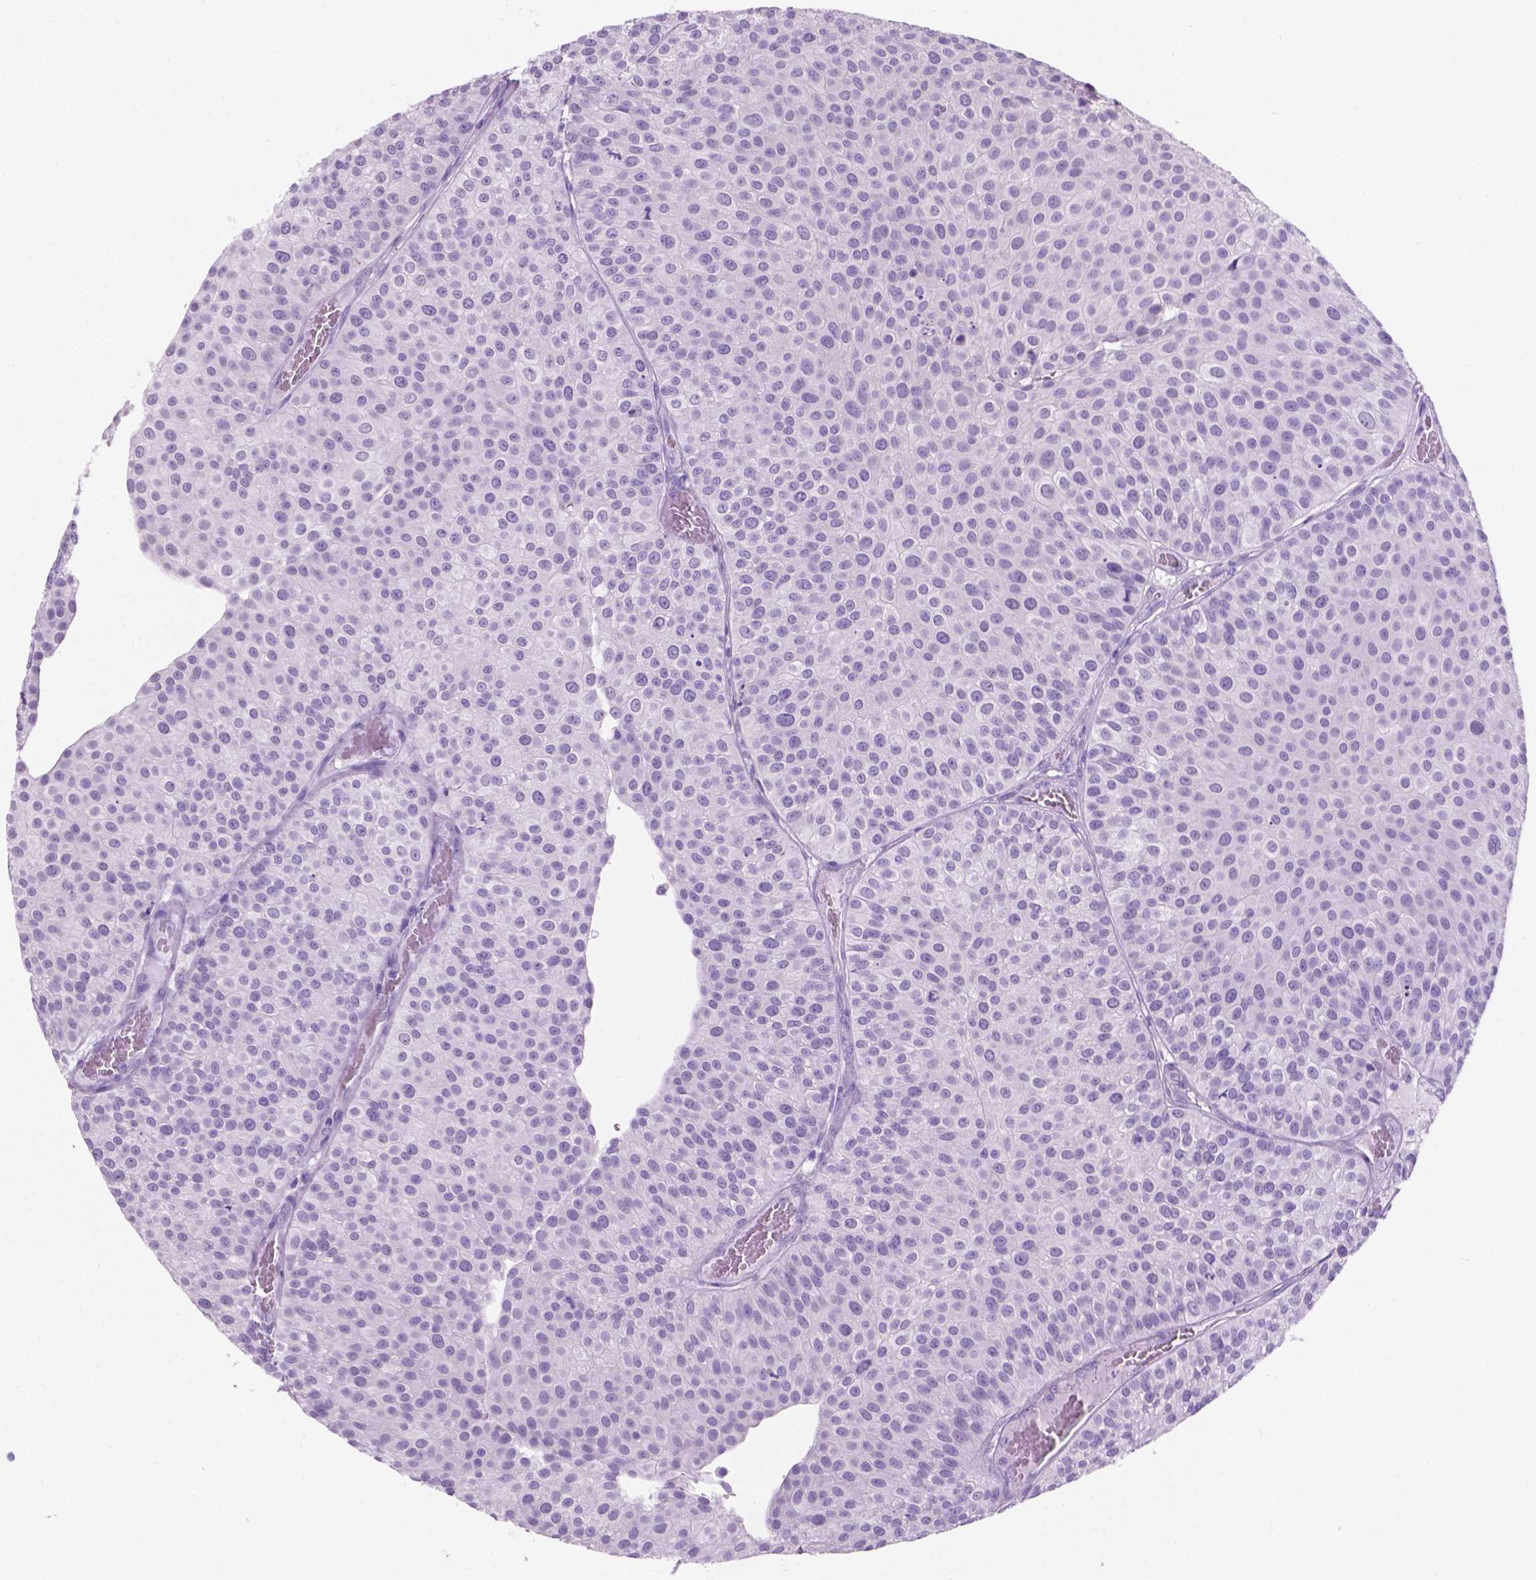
{"staining": {"intensity": "negative", "quantity": "none", "location": "none"}, "tissue": "urothelial cancer", "cell_type": "Tumor cells", "image_type": "cancer", "snomed": [{"axis": "morphology", "description": "Urothelial carcinoma, Low grade"}, {"axis": "topography", "description": "Urinary bladder"}], "caption": "DAB immunohistochemical staining of urothelial cancer displays no significant staining in tumor cells.", "gene": "GRIN2B", "patient": {"sex": "female", "age": 87}}